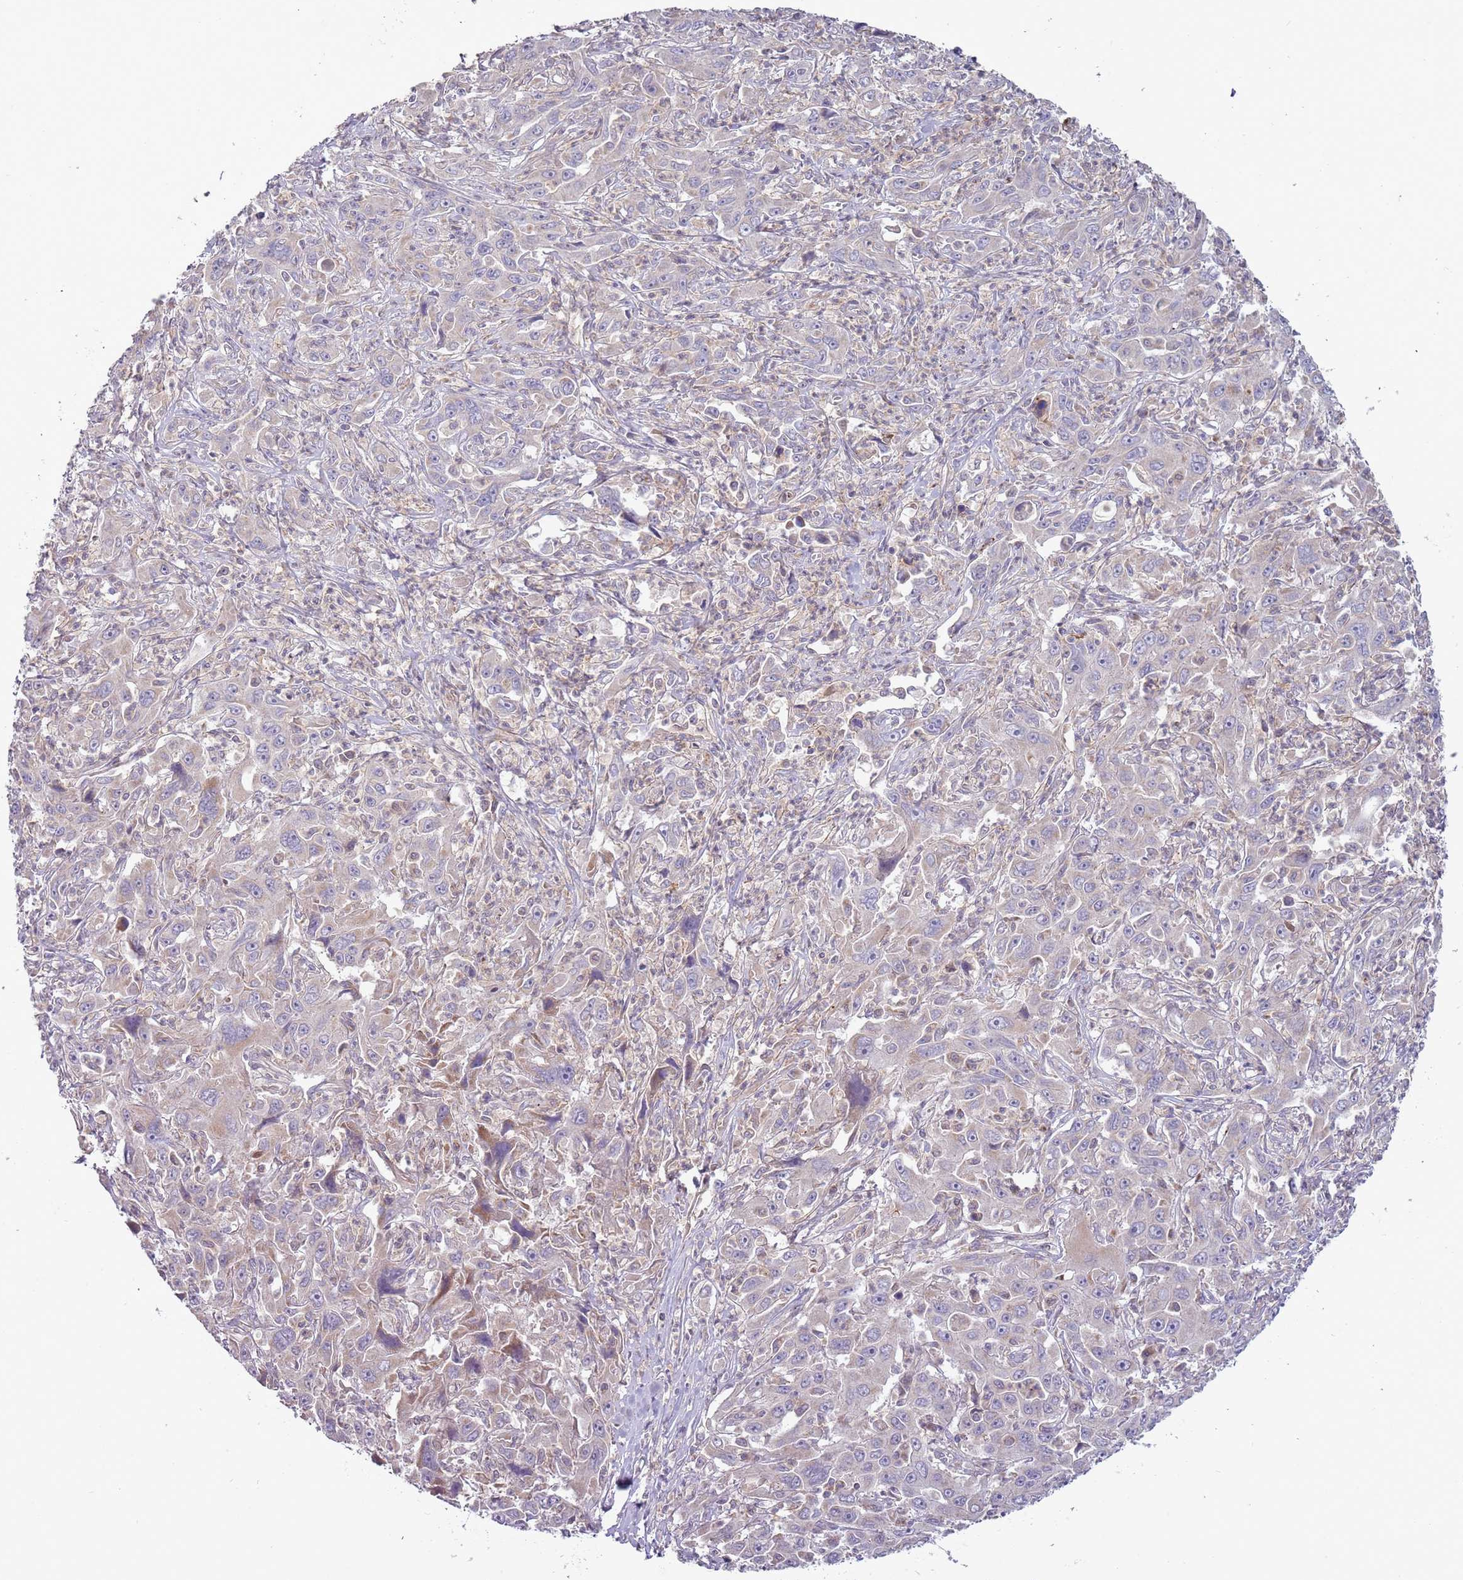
{"staining": {"intensity": "negative", "quantity": "none", "location": "none"}, "tissue": "liver cancer", "cell_type": "Tumor cells", "image_type": "cancer", "snomed": [{"axis": "morphology", "description": "Carcinoma, Hepatocellular, NOS"}, {"axis": "topography", "description": "Liver"}], "caption": "Immunohistochemistry image of liver cancer (hepatocellular carcinoma) stained for a protein (brown), which exhibits no positivity in tumor cells.", "gene": "DTD2", "patient": {"sex": "male", "age": 63}}